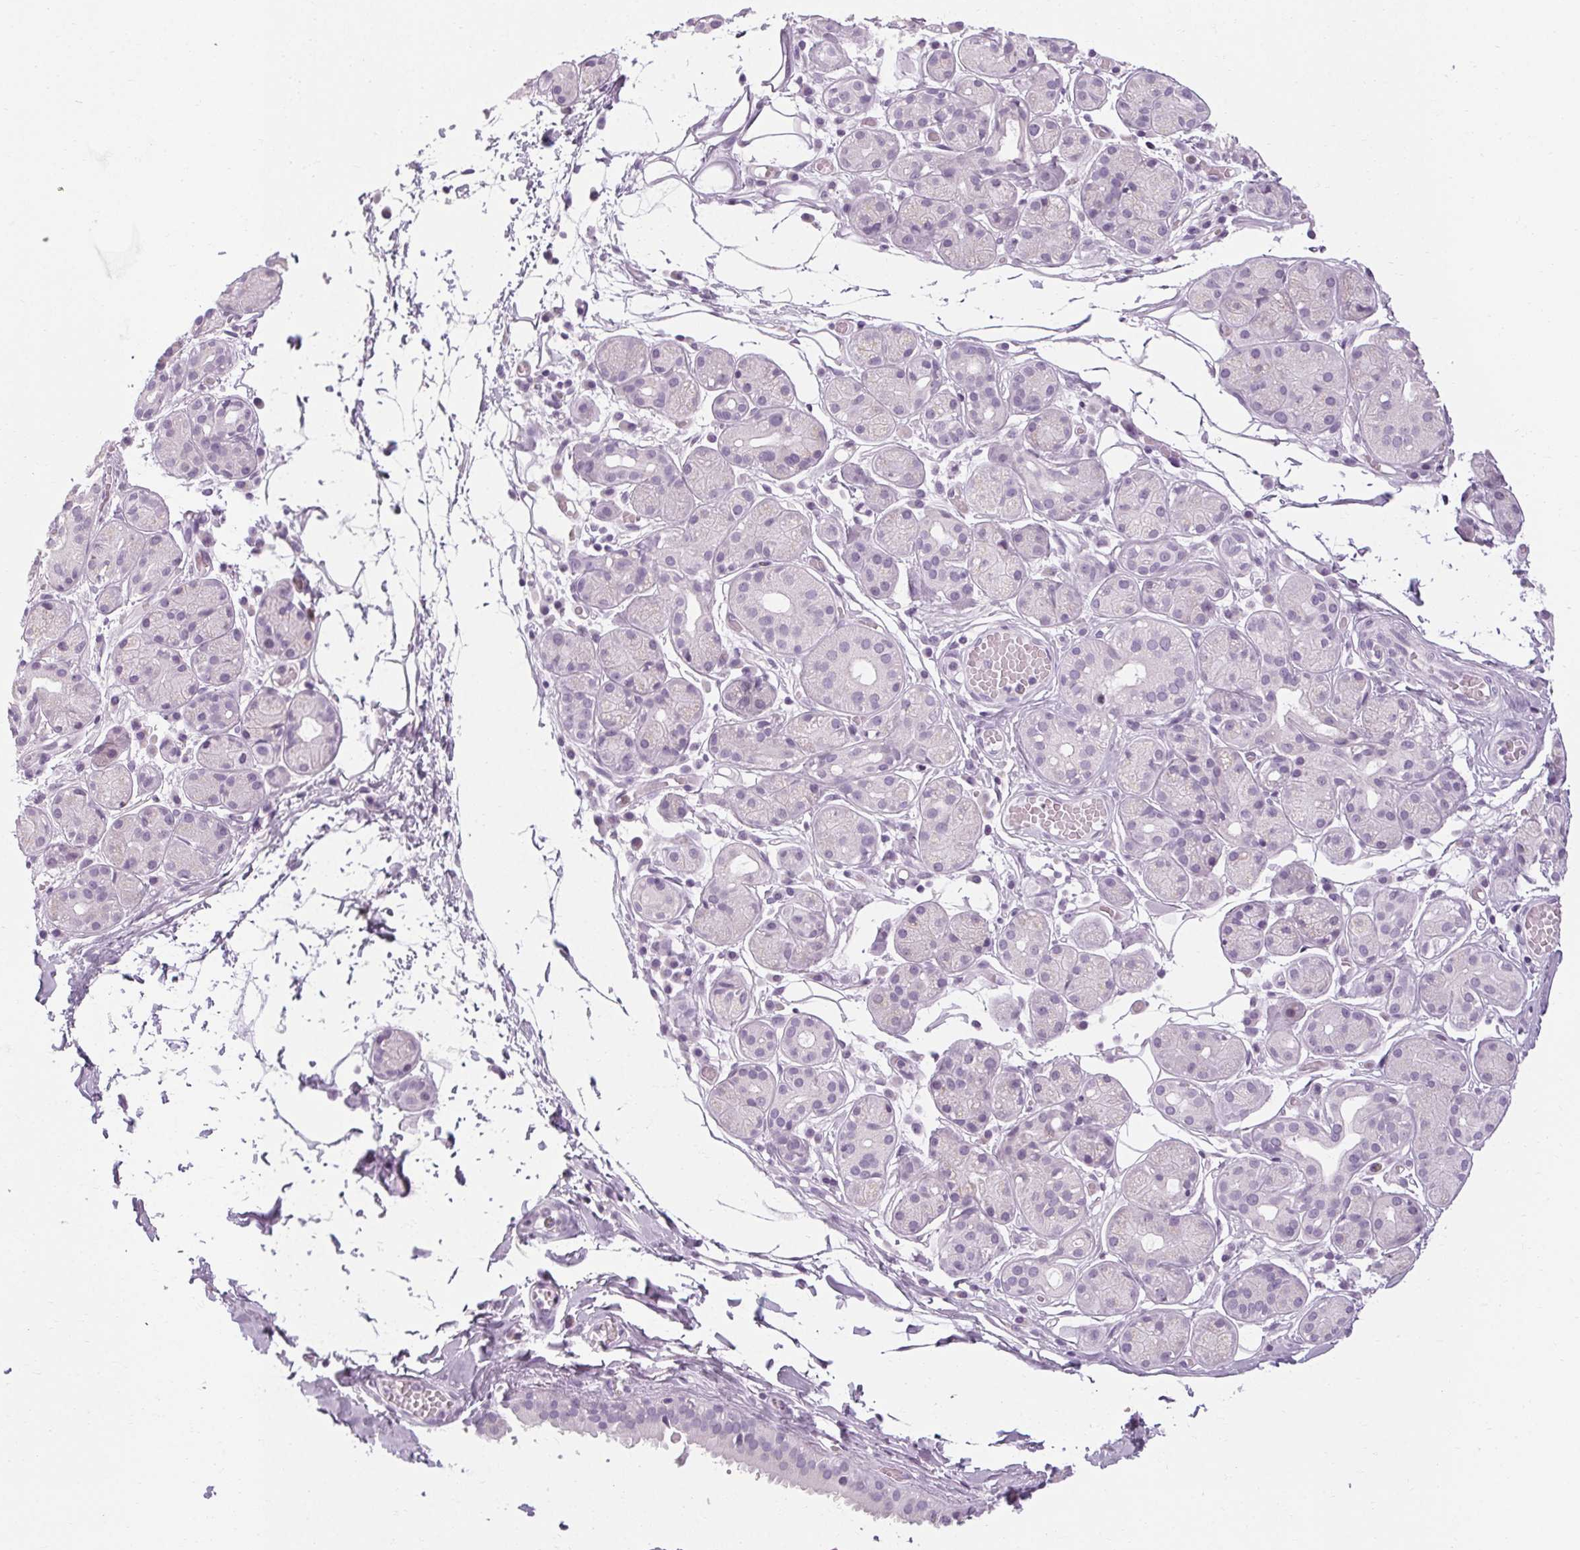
{"staining": {"intensity": "negative", "quantity": "none", "location": "none"}, "tissue": "salivary gland", "cell_type": "Glandular cells", "image_type": "normal", "snomed": [{"axis": "morphology", "description": "Normal tissue, NOS"}, {"axis": "topography", "description": "Salivary gland"}, {"axis": "topography", "description": "Peripheral nerve tissue"}], "caption": "Salivary gland was stained to show a protein in brown. There is no significant staining in glandular cells. (Brightfield microscopy of DAB (3,3'-diaminobenzidine) IHC at high magnification).", "gene": "POMC", "patient": {"sex": "male", "age": 71}}